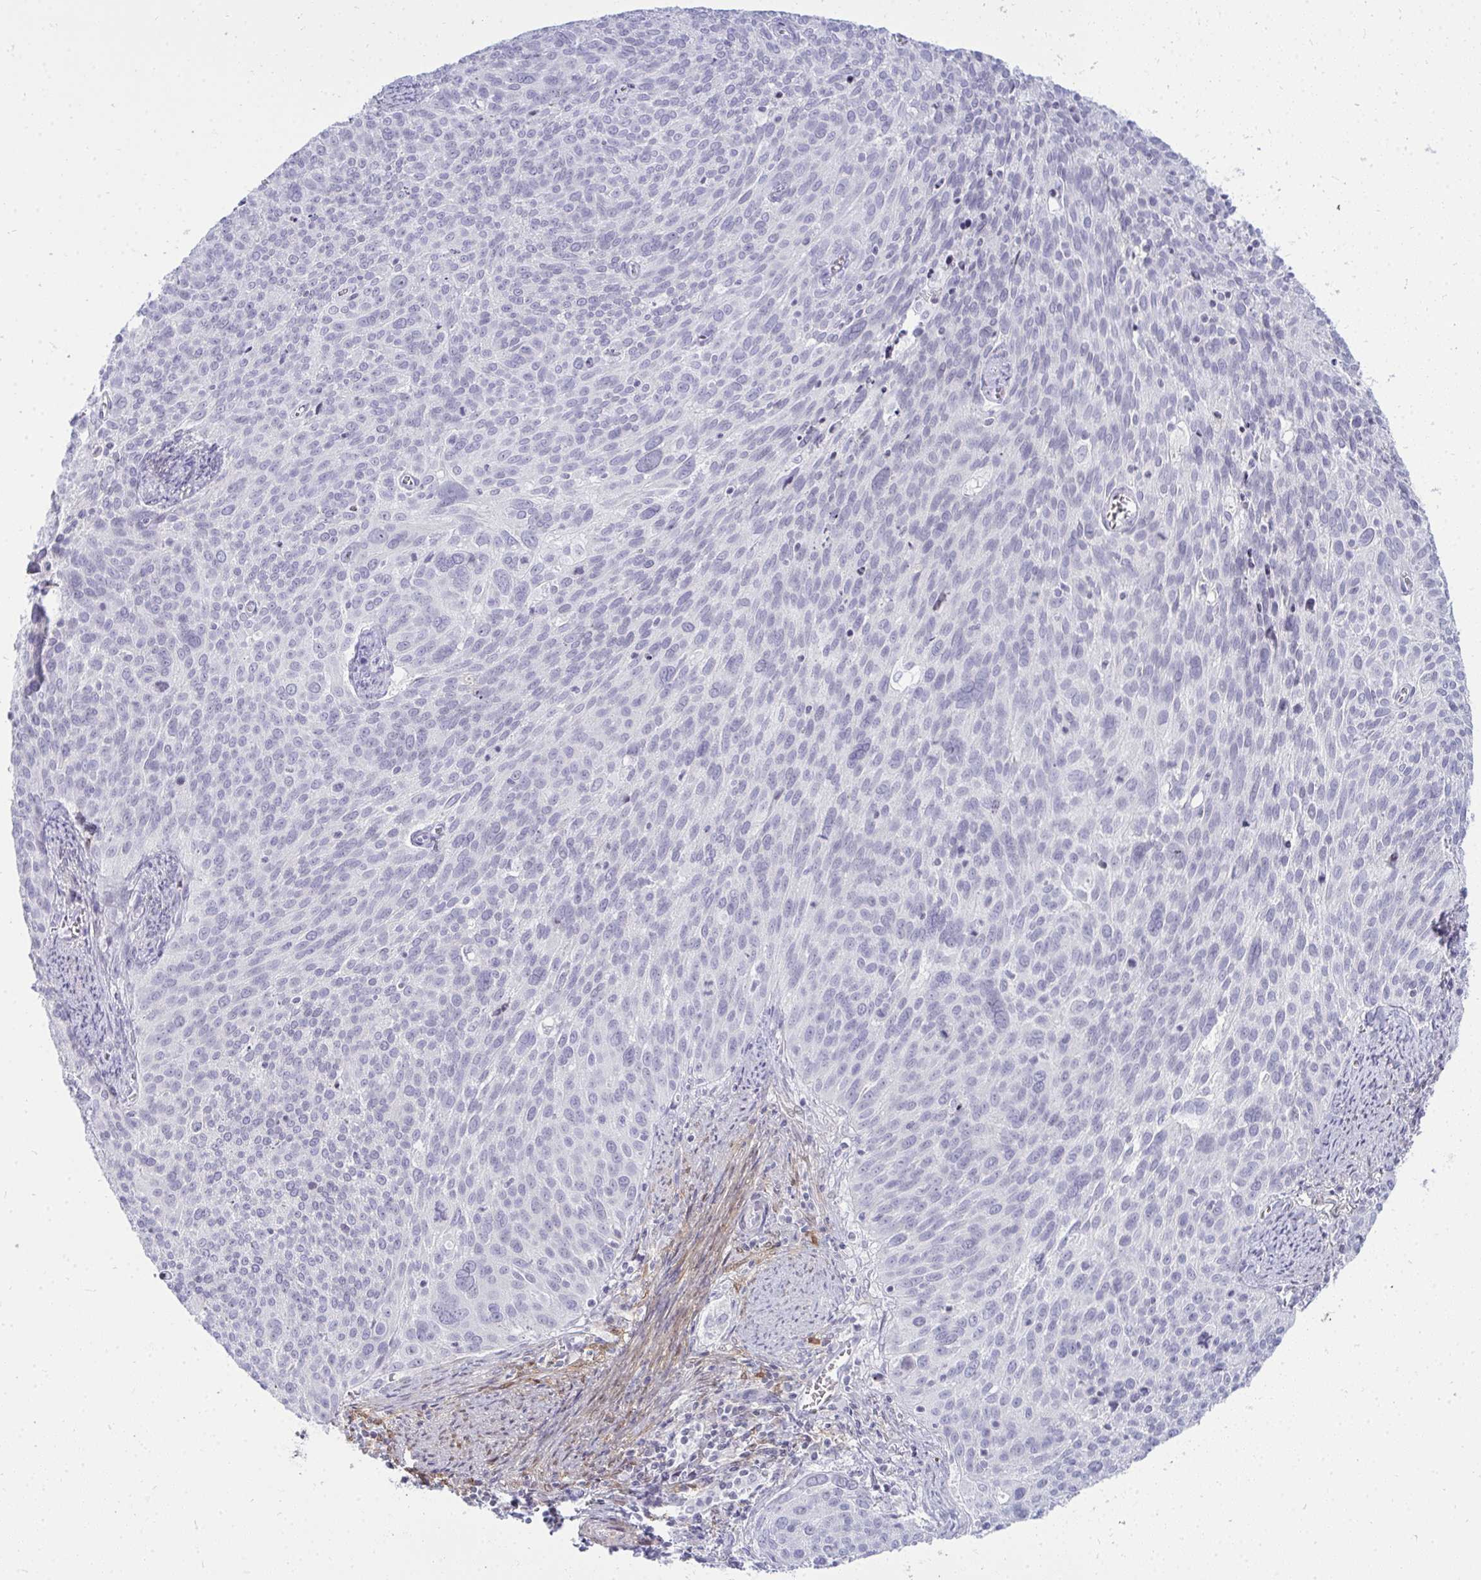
{"staining": {"intensity": "negative", "quantity": "none", "location": "none"}, "tissue": "cervical cancer", "cell_type": "Tumor cells", "image_type": "cancer", "snomed": [{"axis": "morphology", "description": "Squamous cell carcinoma, NOS"}, {"axis": "topography", "description": "Cervix"}], "caption": "Protein analysis of cervical cancer (squamous cell carcinoma) reveals no significant positivity in tumor cells. (DAB IHC with hematoxylin counter stain).", "gene": "HSPB6", "patient": {"sex": "female", "age": 39}}